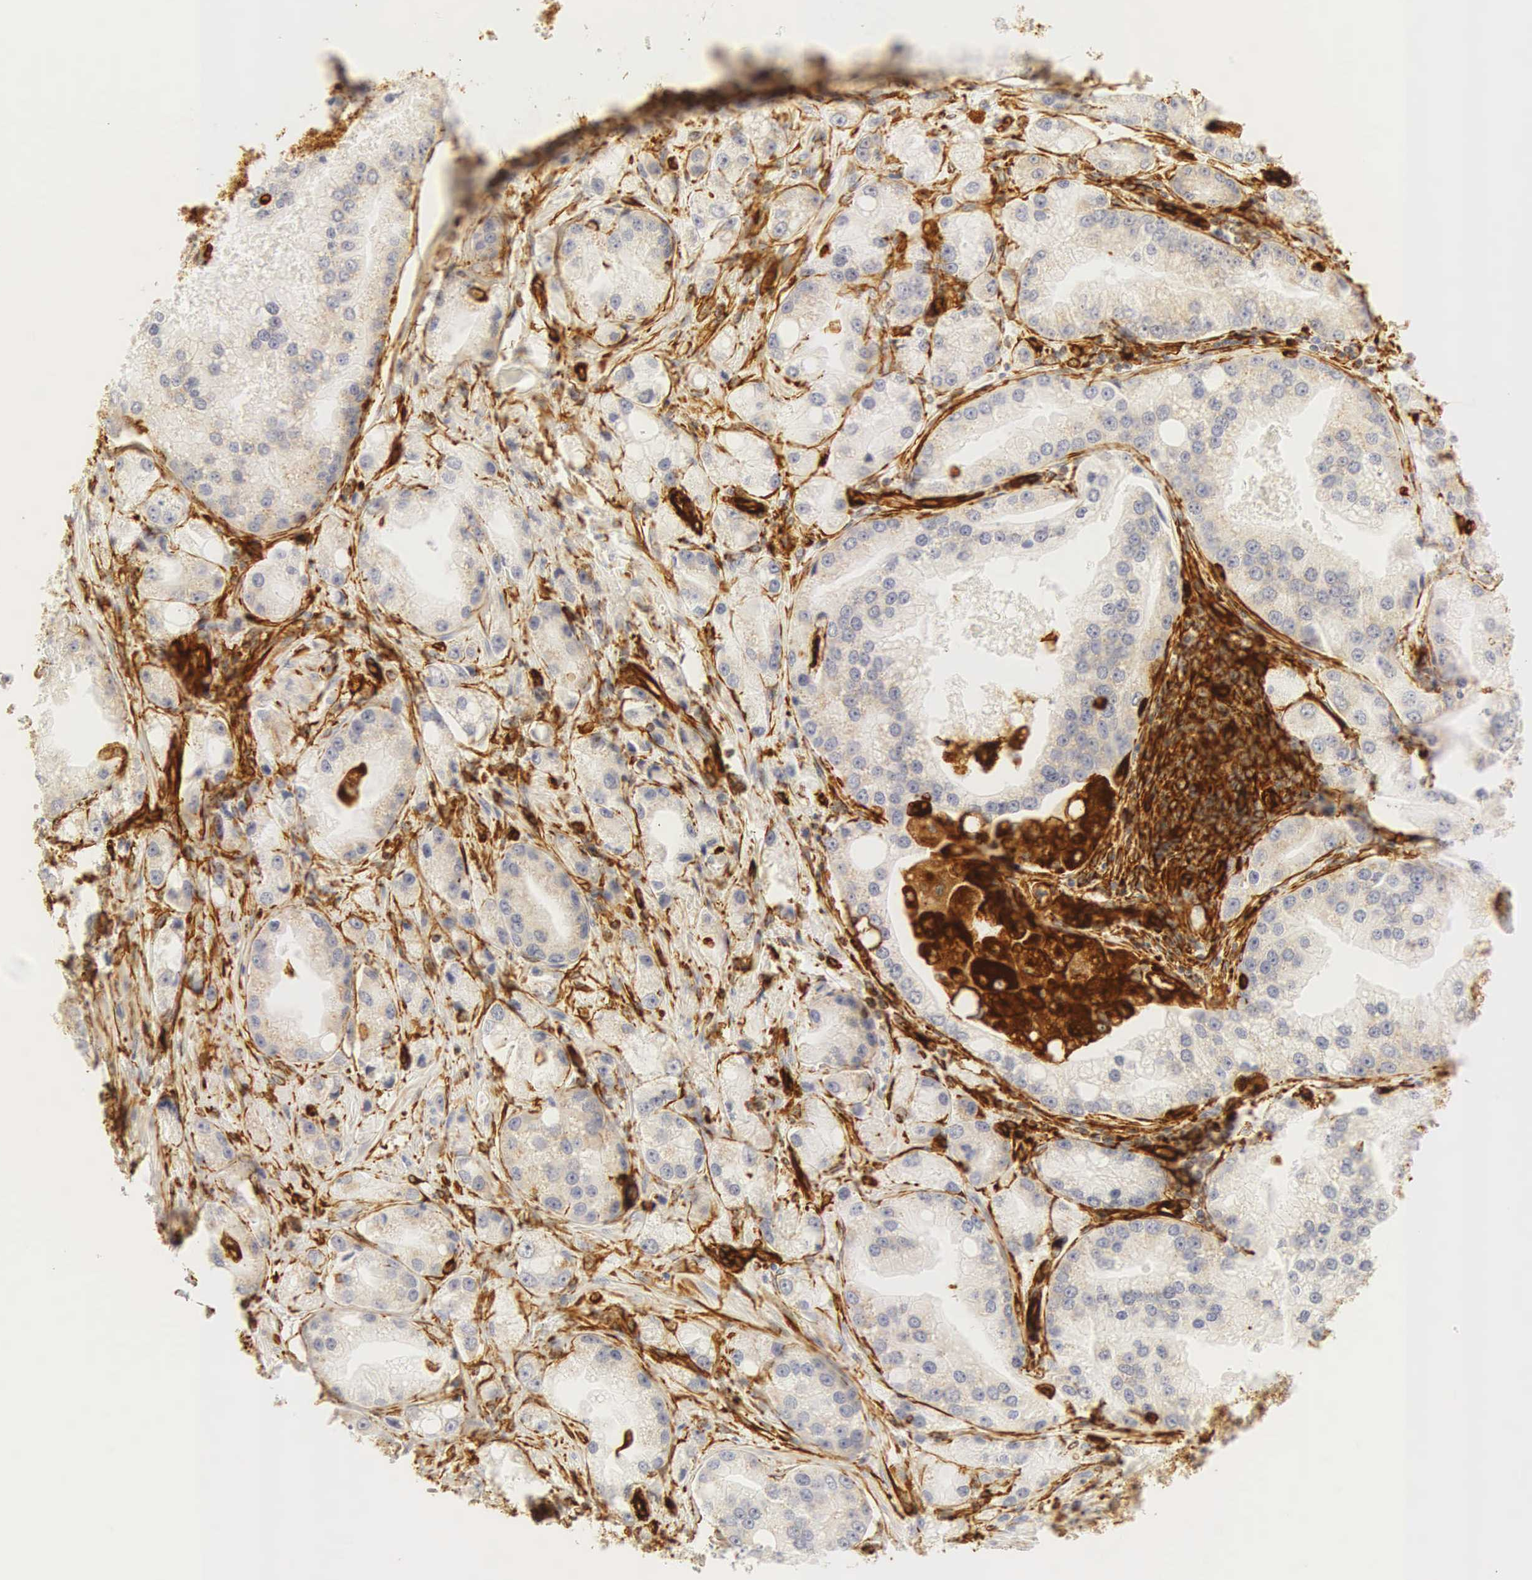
{"staining": {"intensity": "weak", "quantity": "25%-75%", "location": "cytoplasmic/membranous,nuclear"}, "tissue": "prostate cancer", "cell_type": "Tumor cells", "image_type": "cancer", "snomed": [{"axis": "morphology", "description": "Adenocarcinoma, Medium grade"}, {"axis": "topography", "description": "Prostate"}], "caption": "Human prostate medium-grade adenocarcinoma stained with a brown dye shows weak cytoplasmic/membranous and nuclear positive expression in approximately 25%-75% of tumor cells.", "gene": "VIM", "patient": {"sex": "male", "age": 72}}